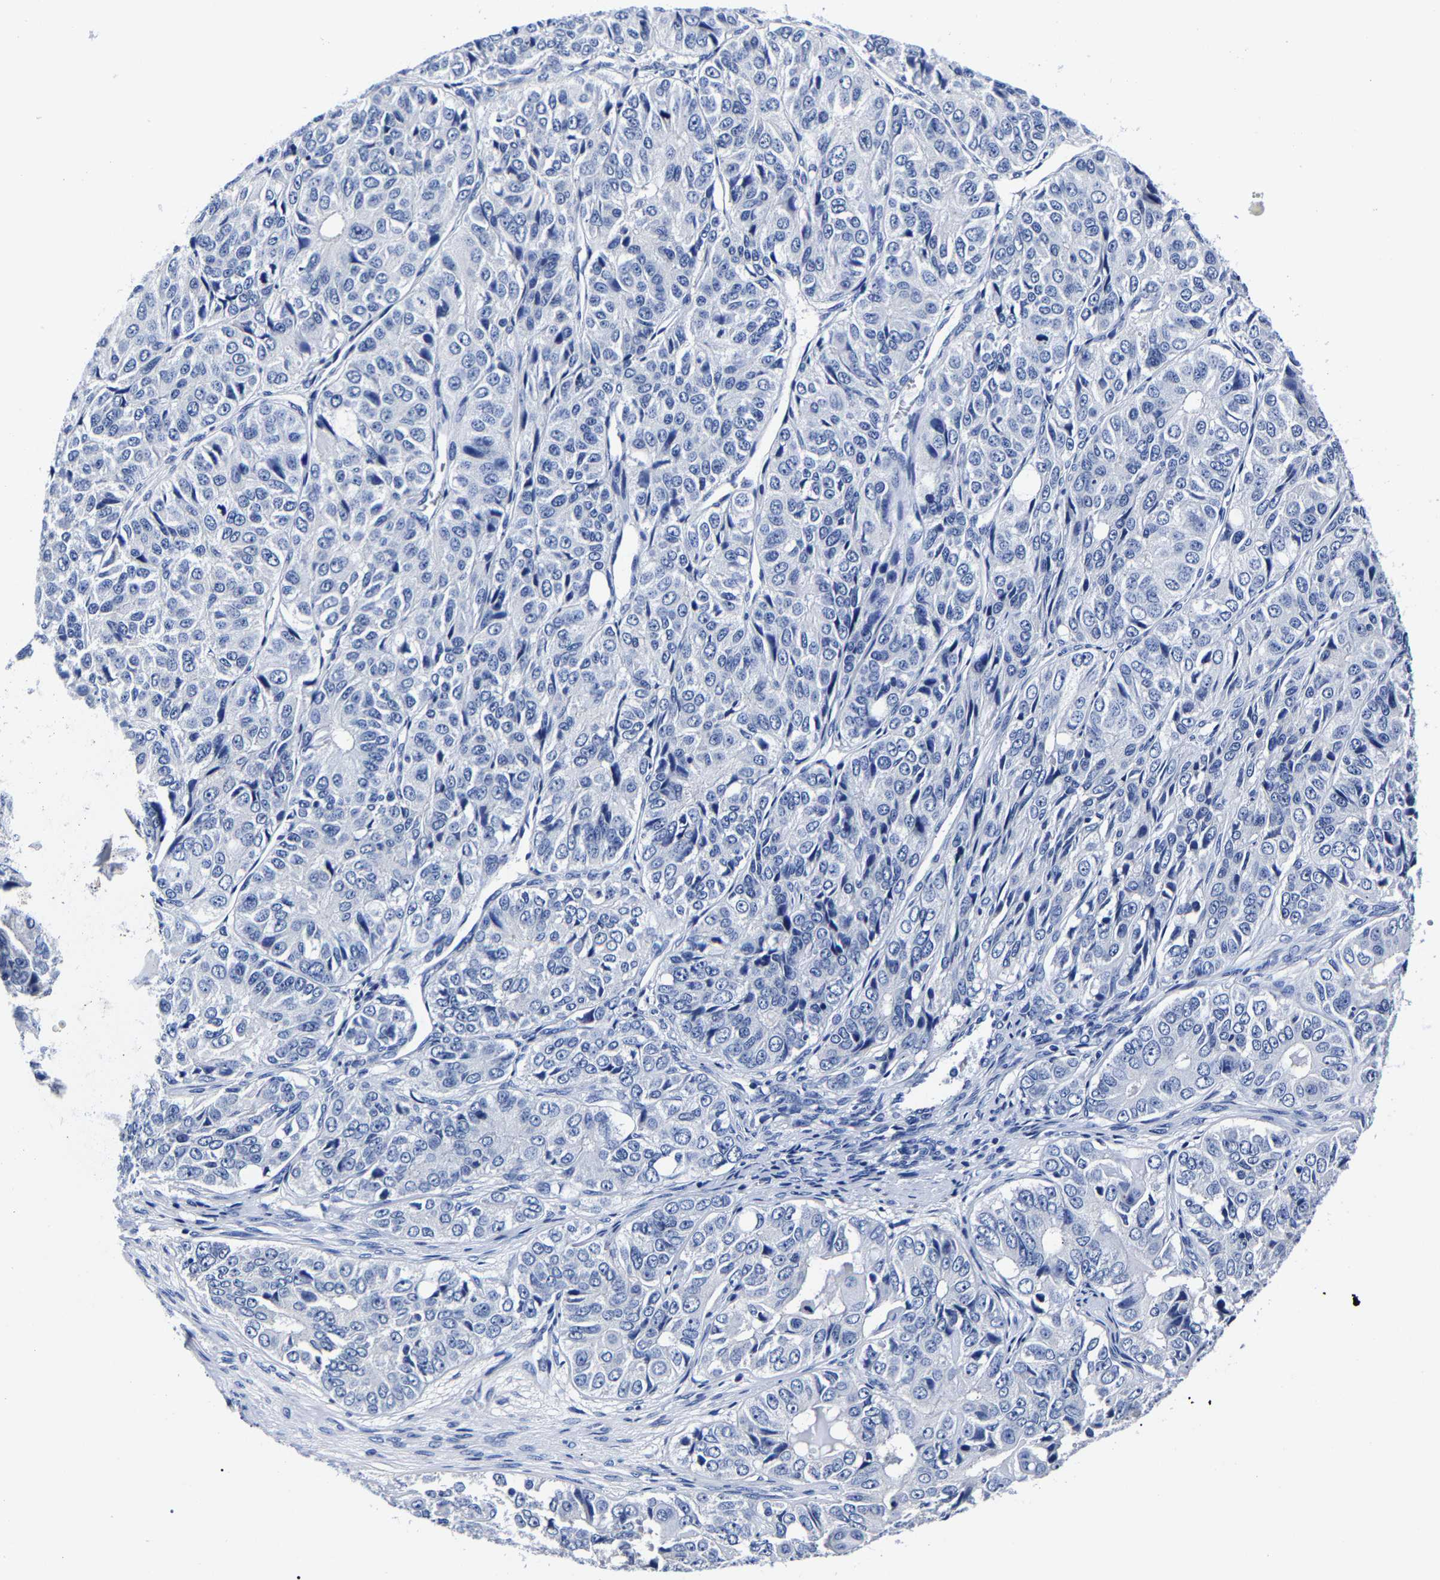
{"staining": {"intensity": "negative", "quantity": "none", "location": "none"}, "tissue": "ovarian cancer", "cell_type": "Tumor cells", "image_type": "cancer", "snomed": [{"axis": "morphology", "description": "Carcinoma, endometroid"}, {"axis": "topography", "description": "Ovary"}], "caption": "Immunohistochemistry image of ovarian endometroid carcinoma stained for a protein (brown), which reveals no positivity in tumor cells.", "gene": "CPA2", "patient": {"sex": "female", "age": 51}}